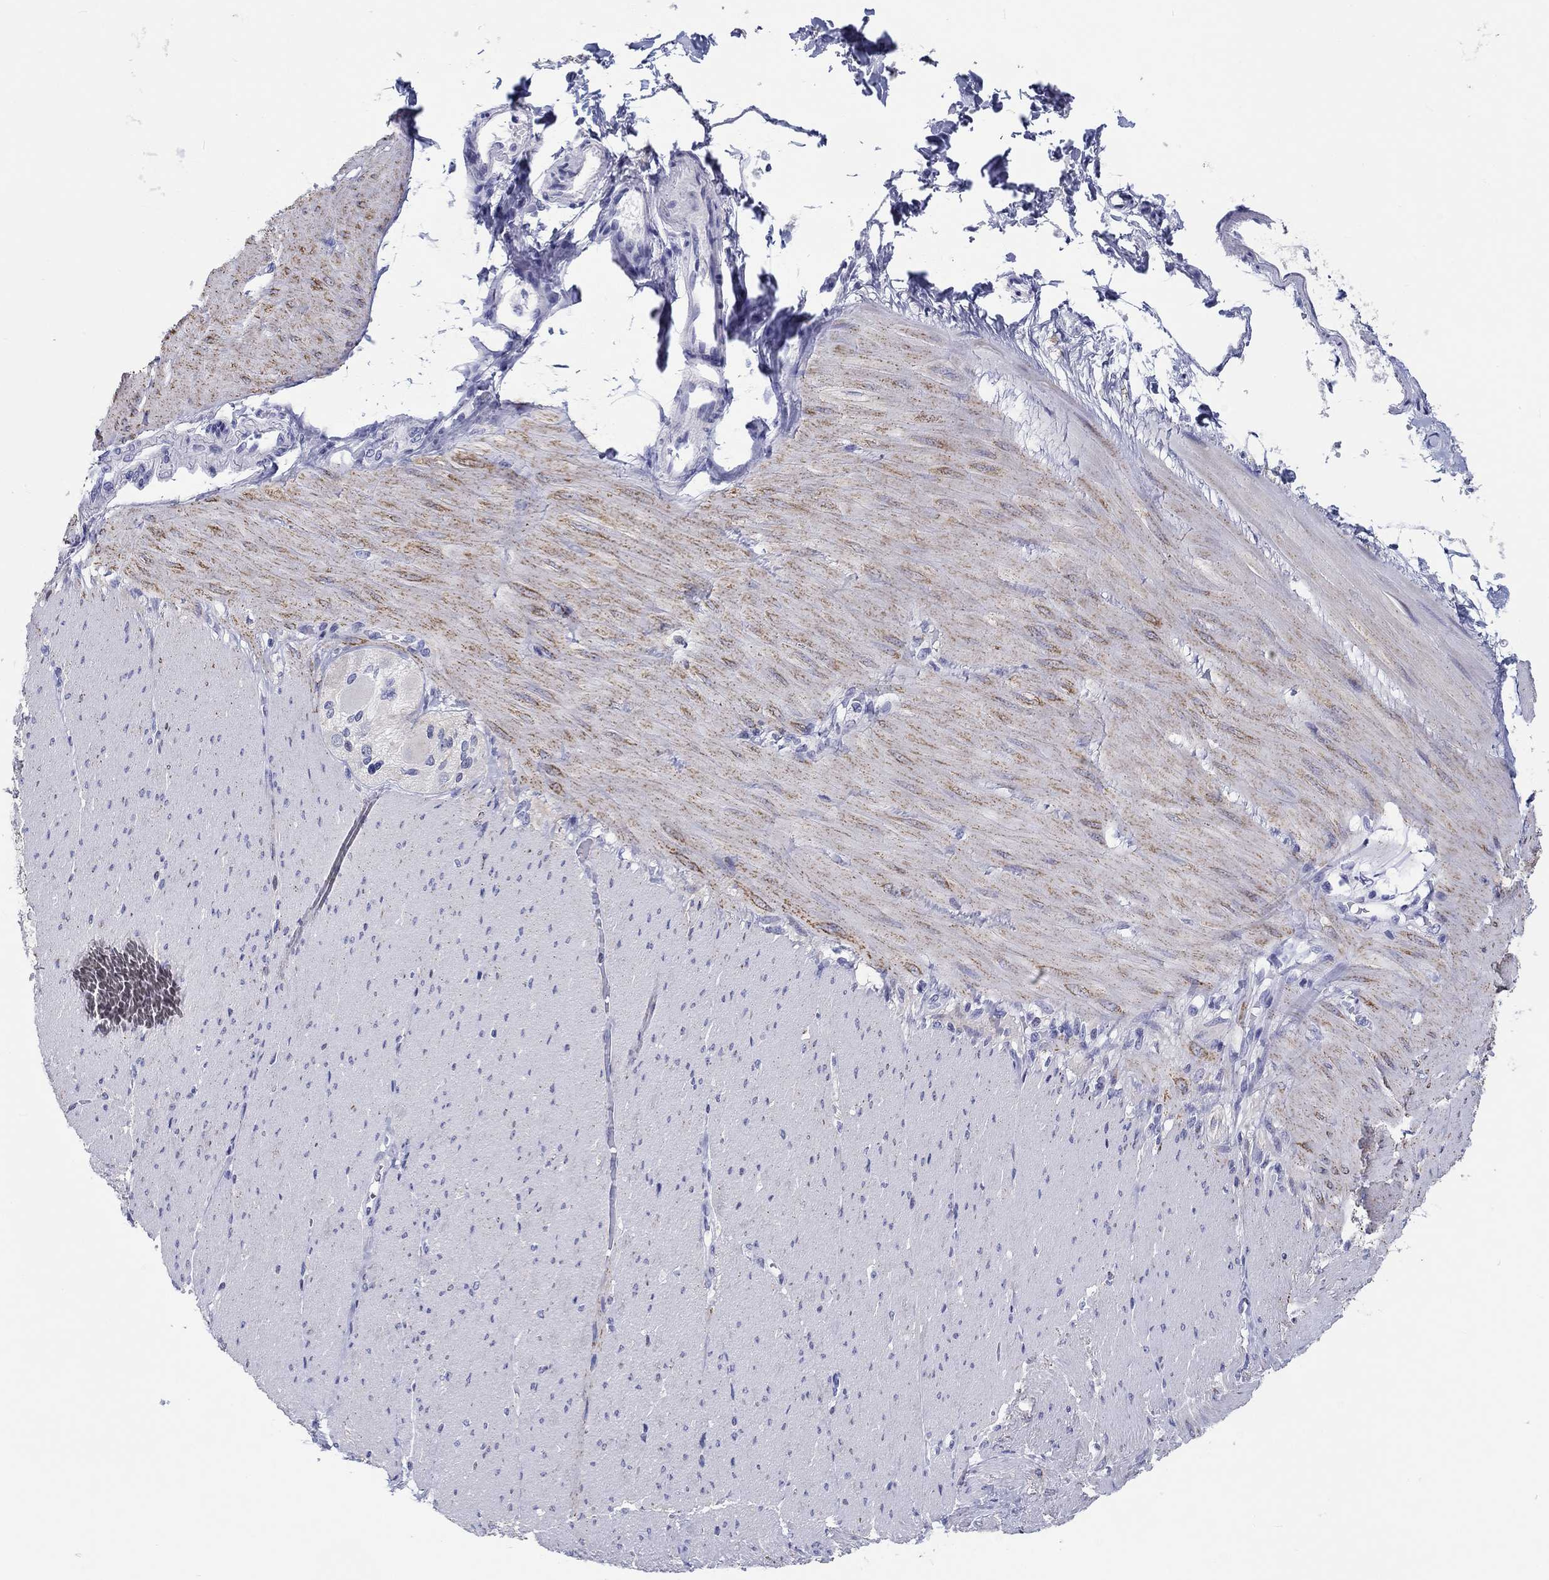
{"staining": {"intensity": "negative", "quantity": "none", "location": "none"}, "tissue": "soft tissue", "cell_type": "Fibroblasts", "image_type": "normal", "snomed": [{"axis": "morphology", "description": "Normal tissue, NOS"}, {"axis": "topography", "description": "Smooth muscle"}, {"axis": "topography", "description": "Duodenum"}, {"axis": "topography", "description": "Peripheral nerve tissue"}], "caption": "Human soft tissue stained for a protein using IHC shows no positivity in fibroblasts.", "gene": "H1", "patient": {"sex": "female", "age": 61}}